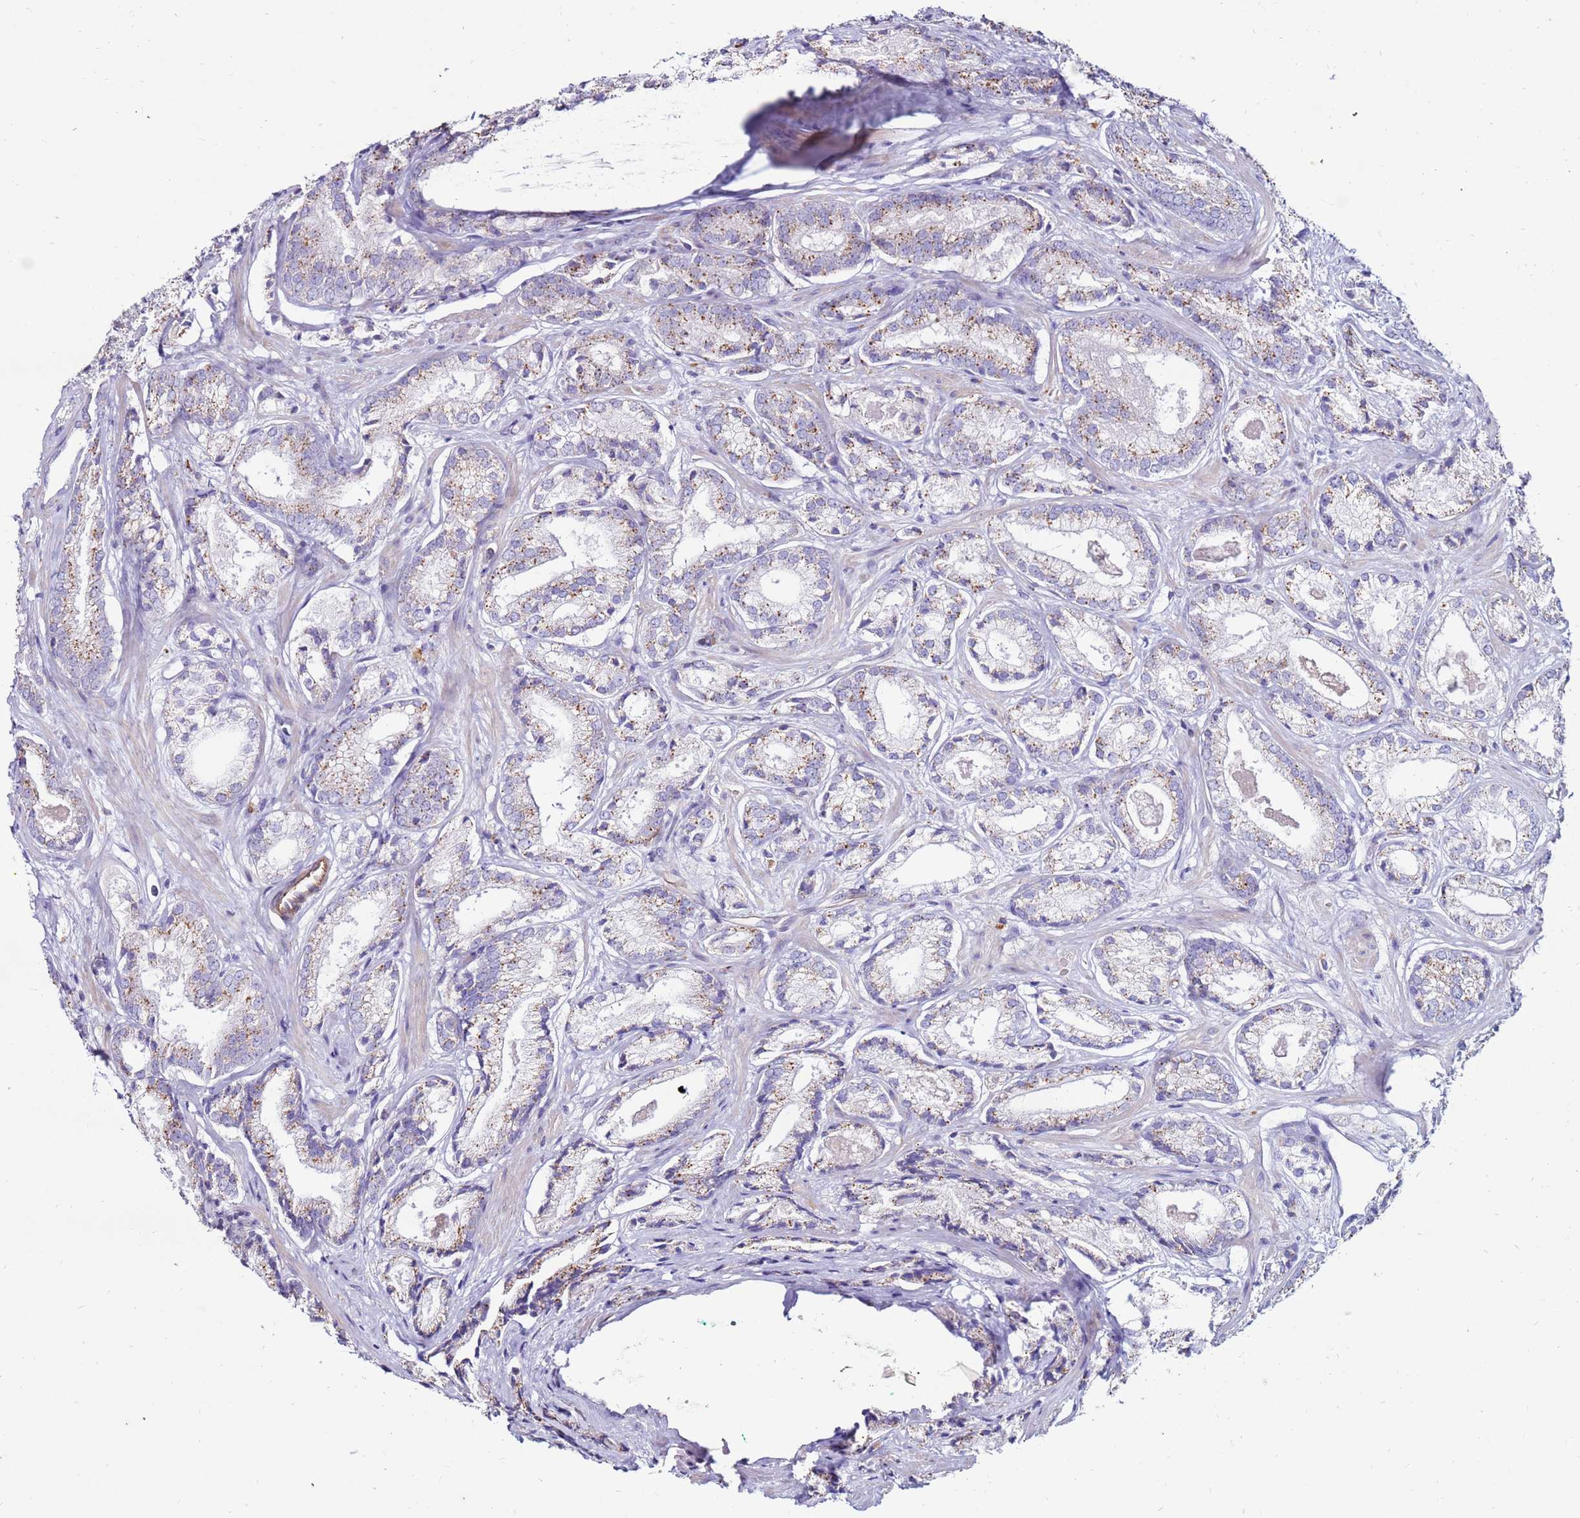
{"staining": {"intensity": "moderate", "quantity": "25%-75%", "location": "cytoplasmic/membranous"}, "tissue": "prostate cancer", "cell_type": "Tumor cells", "image_type": "cancer", "snomed": [{"axis": "morphology", "description": "Adenocarcinoma, Low grade"}, {"axis": "topography", "description": "Prostate"}], "caption": "IHC micrograph of prostate cancer stained for a protein (brown), which displays medium levels of moderate cytoplasmic/membranous positivity in about 25%-75% of tumor cells.", "gene": "CLEC4M", "patient": {"sex": "male", "age": 68}}